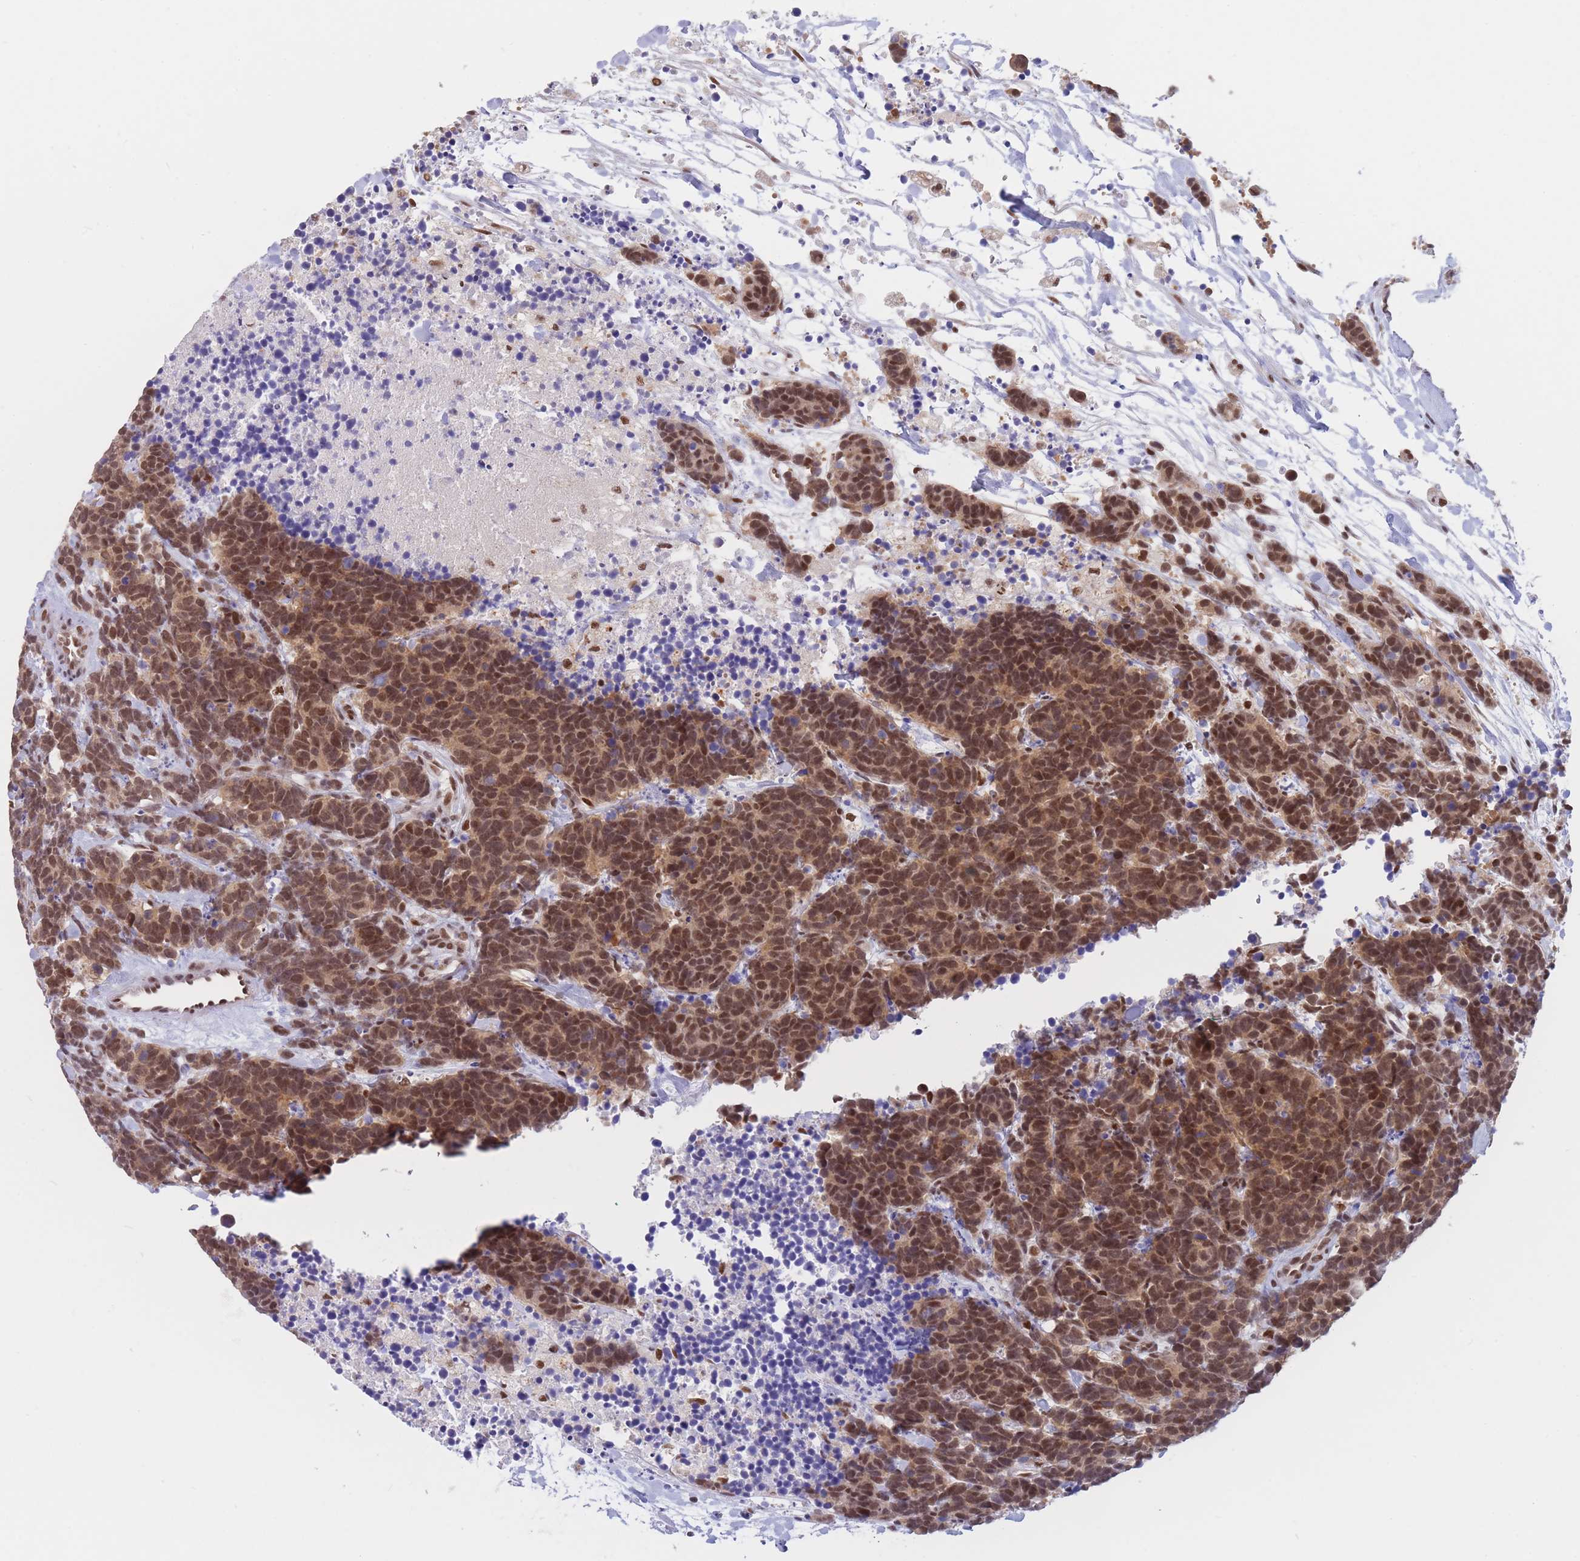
{"staining": {"intensity": "moderate", "quantity": ">75%", "location": "nuclear"}, "tissue": "carcinoid", "cell_type": "Tumor cells", "image_type": "cancer", "snomed": [{"axis": "morphology", "description": "Carcinoma, NOS"}, {"axis": "morphology", "description": "Carcinoid, malignant, NOS"}, {"axis": "topography", "description": "Prostate"}], "caption": "Immunohistochemistry (IHC) histopathology image of carcinoid stained for a protein (brown), which shows medium levels of moderate nuclear staining in approximately >75% of tumor cells.", "gene": "SMAD9", "patient": {"sex": "male", "age": 57}}